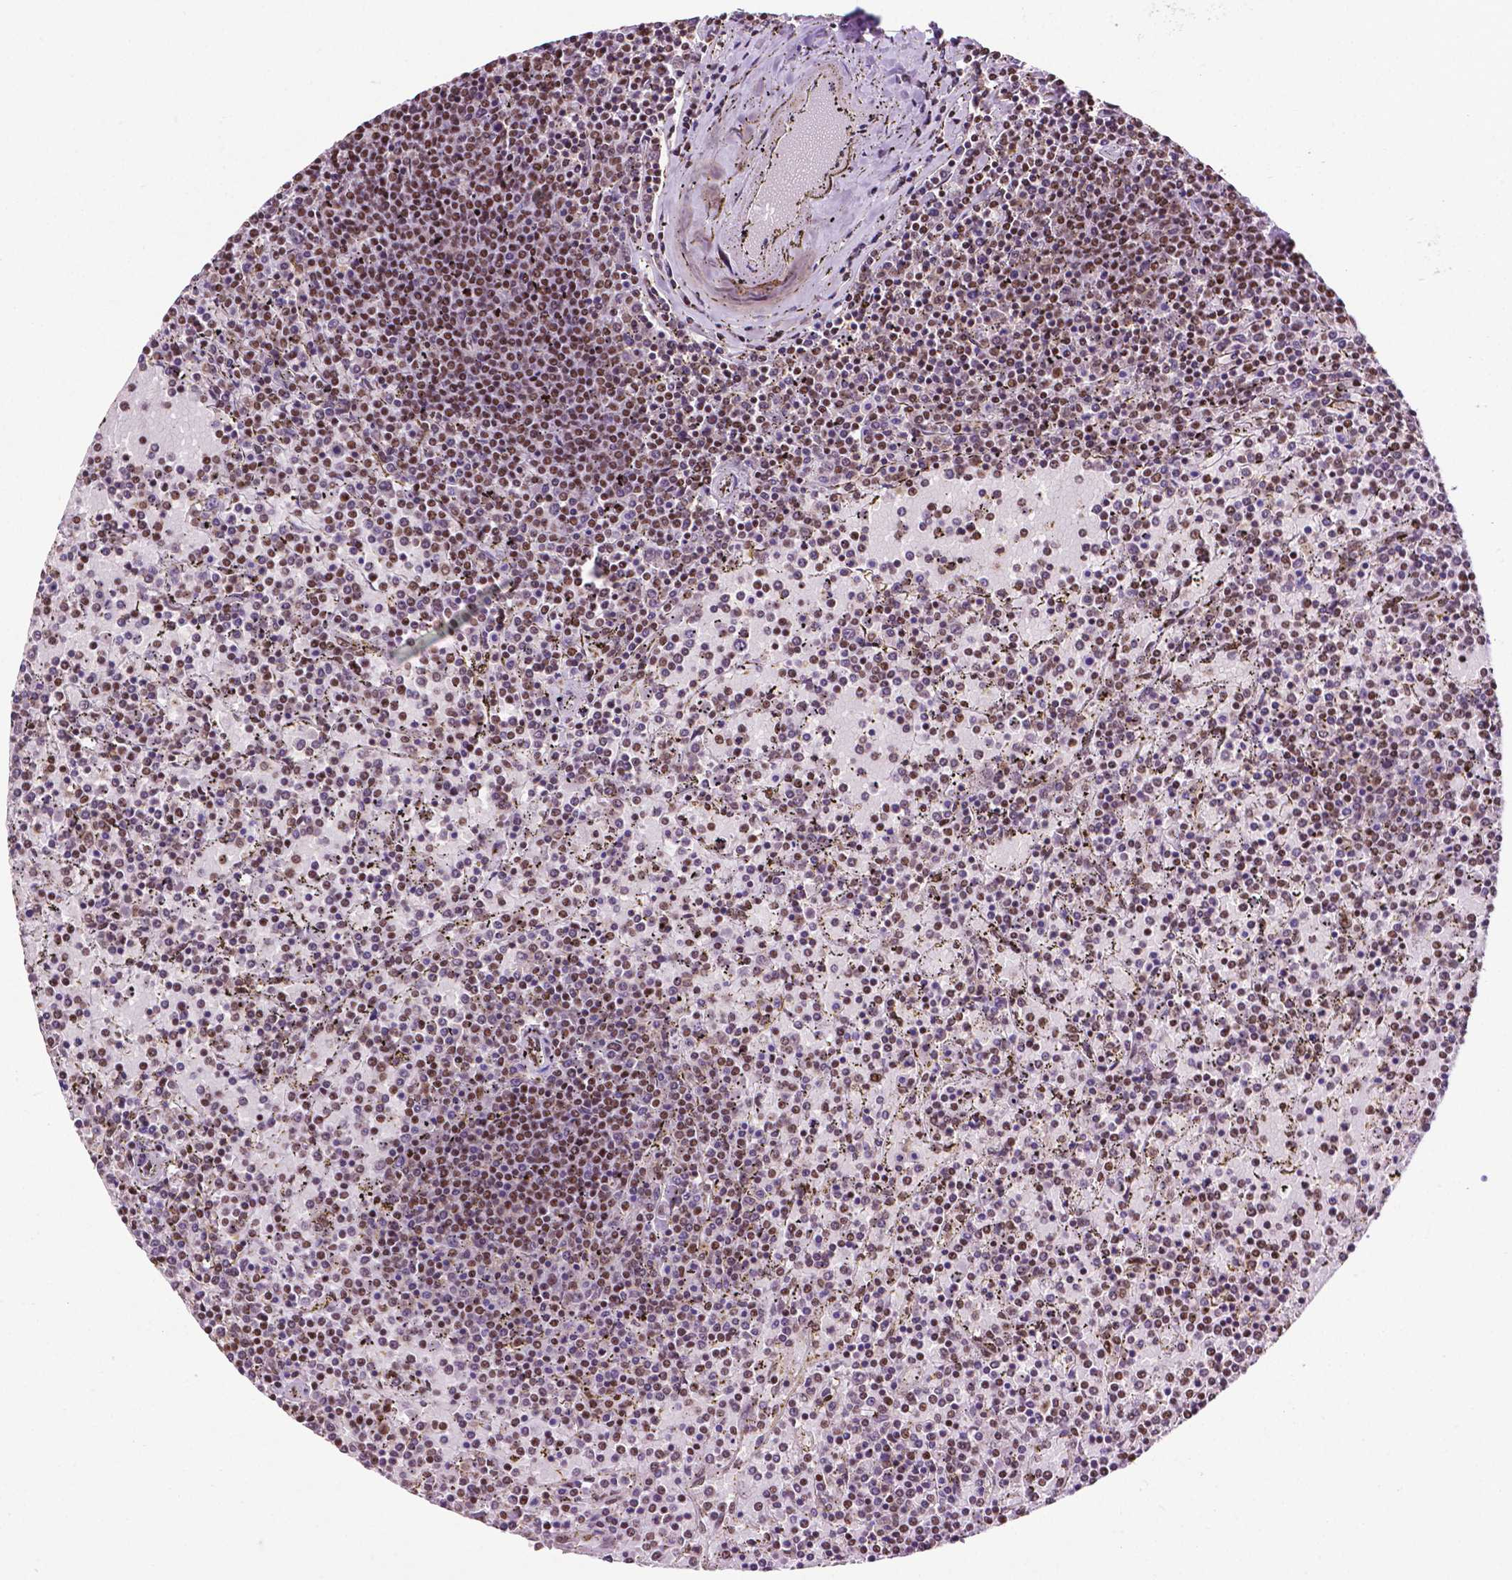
{"staining": {"intensity": "moderate", "quantity": "<25%", "location": "nuclear"}, "tissue": "lymphoma", "cell_type": "Tumor cells", "image_type": "cancer", "snomed": [{"axis": "morphology", "description": "Malignant lymphoma, non-Hodgkin's type, Low grade"}, {"axis": "topography", "description": "Spleen"}], "caption": "Protein expression analysis of low-grade malignant lymphoma, non-Hodgkin's type displays moderate nuclear positivity in about <25% of tumor cells.", "gene": "CCAR2", "patient": {"sex": "female", "age": 77}}